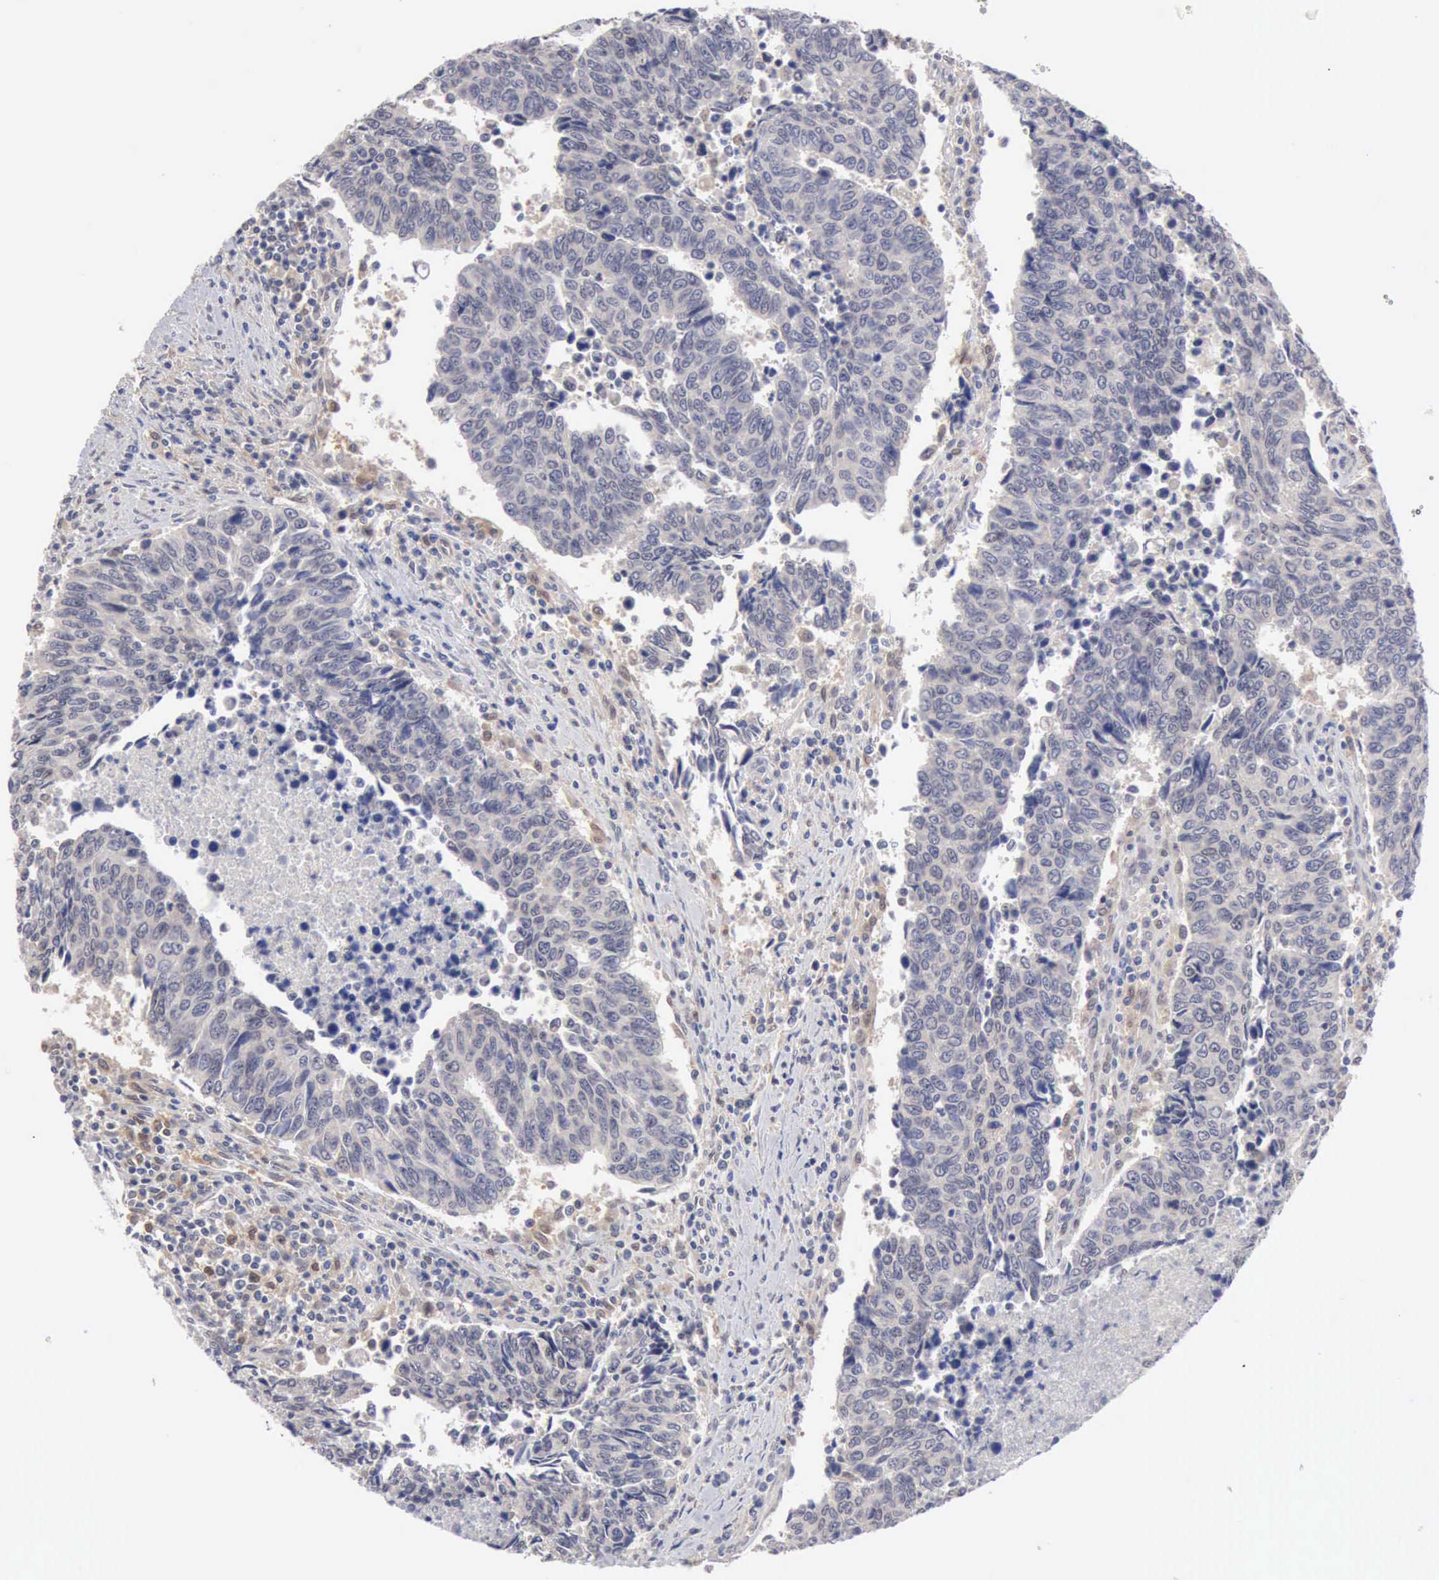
{"staining": {"intensity": "negative", "quantity": "none", "location": "none"}, "tissue": "urothelial cancer", "cell_type": "Tumor cells", "image_type": "cancer", "snomed": [{"axis": "morphology", "description": "Urothelial carcinoma, High grade"}, {"axis": "topography", "description": "Urinary bladder"}], "caption": "High power microscopy photomicrograph of an immunohistochemistry (IHC) photomicrograph of urothelial carcinoma (high-grade), revealing no significant staining in tumor cells.", "gene": "PTGR2", "patient": {"sex": "male", "age": 86}}